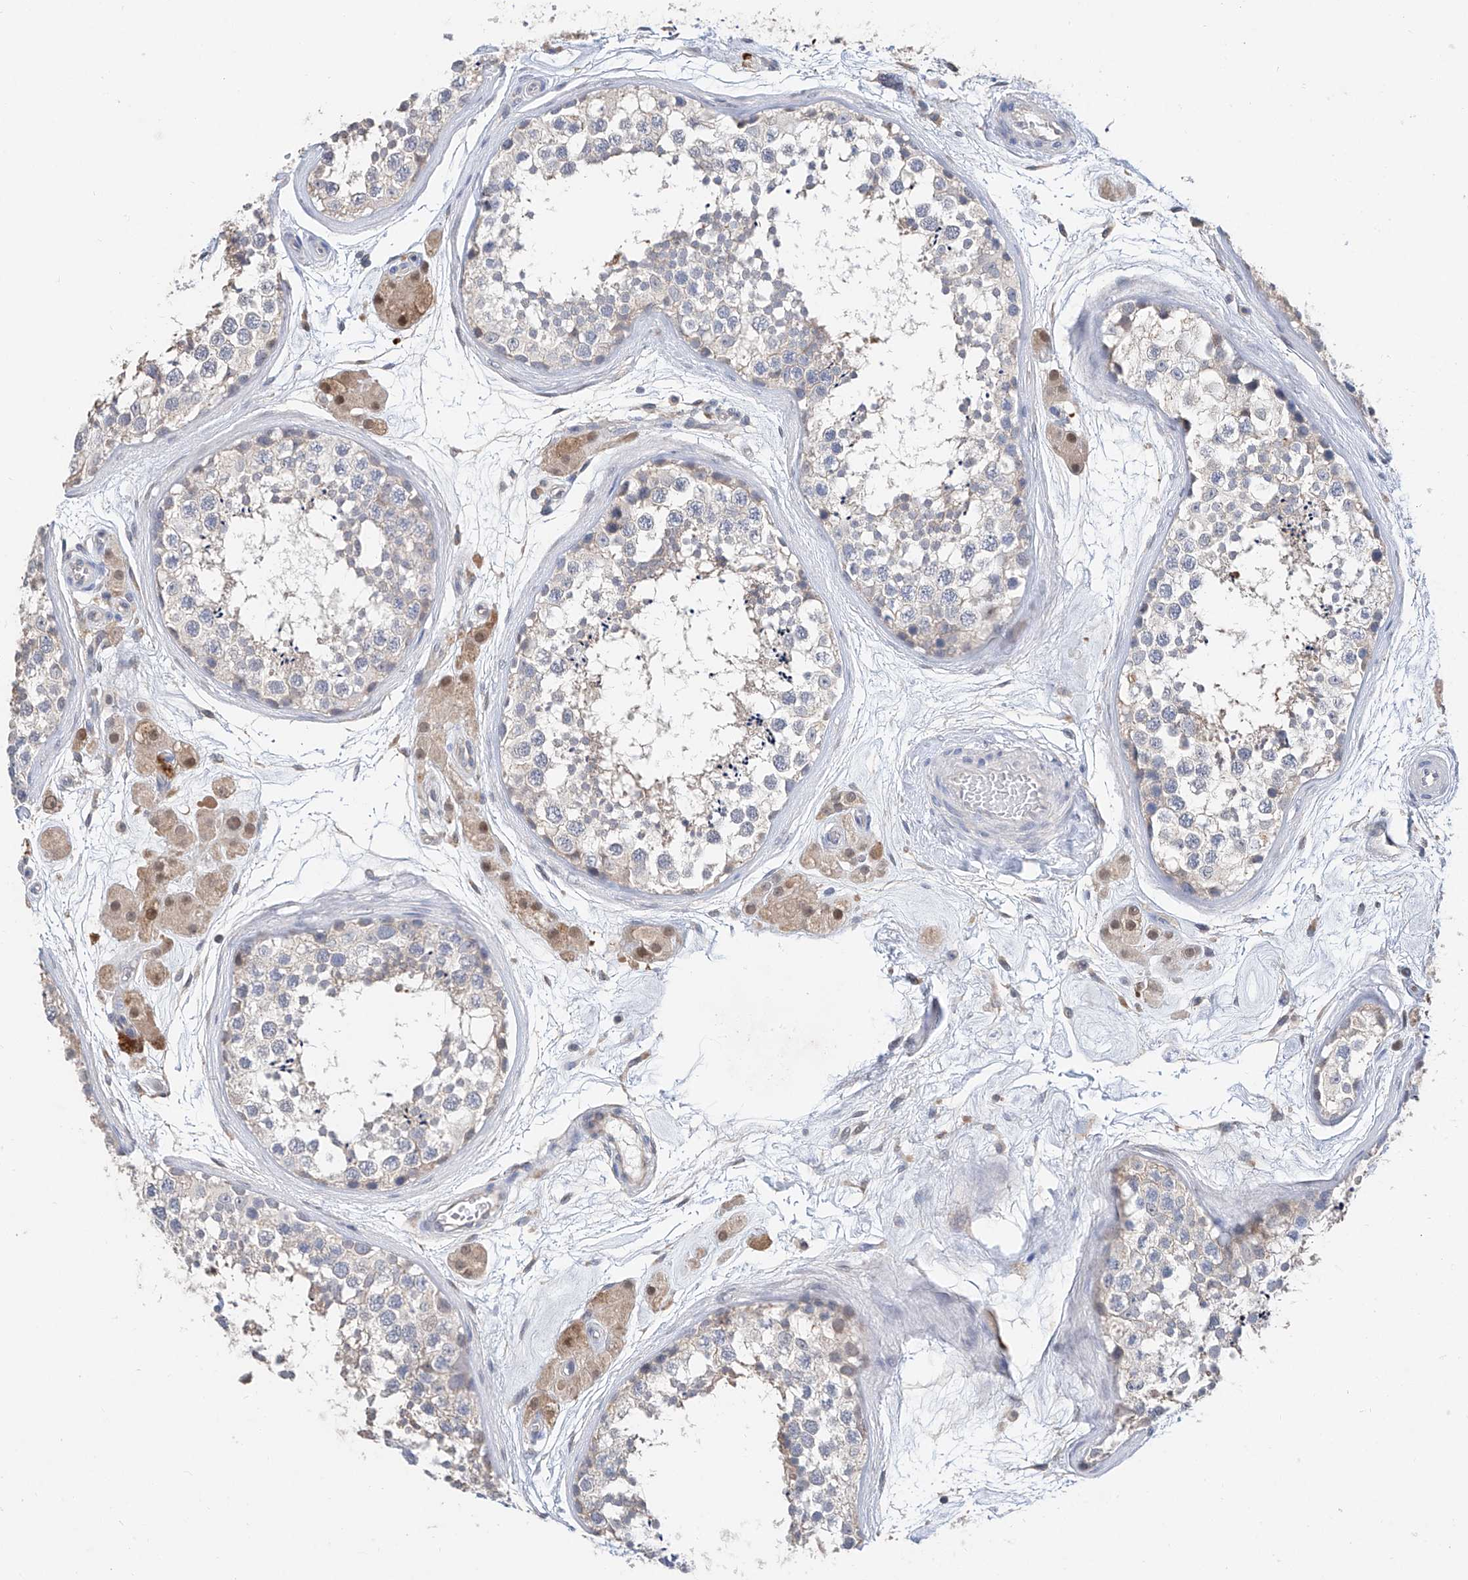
{"staining": {"intensity": "negative", "quantity": "none", "location": "none"}, "tissue": "testis", "cell_type": "Cells in seminiferous ducts", "image_type": "normal", "snomed": [{"axis": "morphology", "description": "Normal tissue, NOS"}, {"axis": "topography", "description": "Testis"}], "caption": "DAB (3,3'-diaminobenzidine) immunohistochemical staining of normal testis displays no significant staining in cells in seminiferous ducts.", "gene": "FUCA2", "patient": {"sex": "male", "age": 56}}